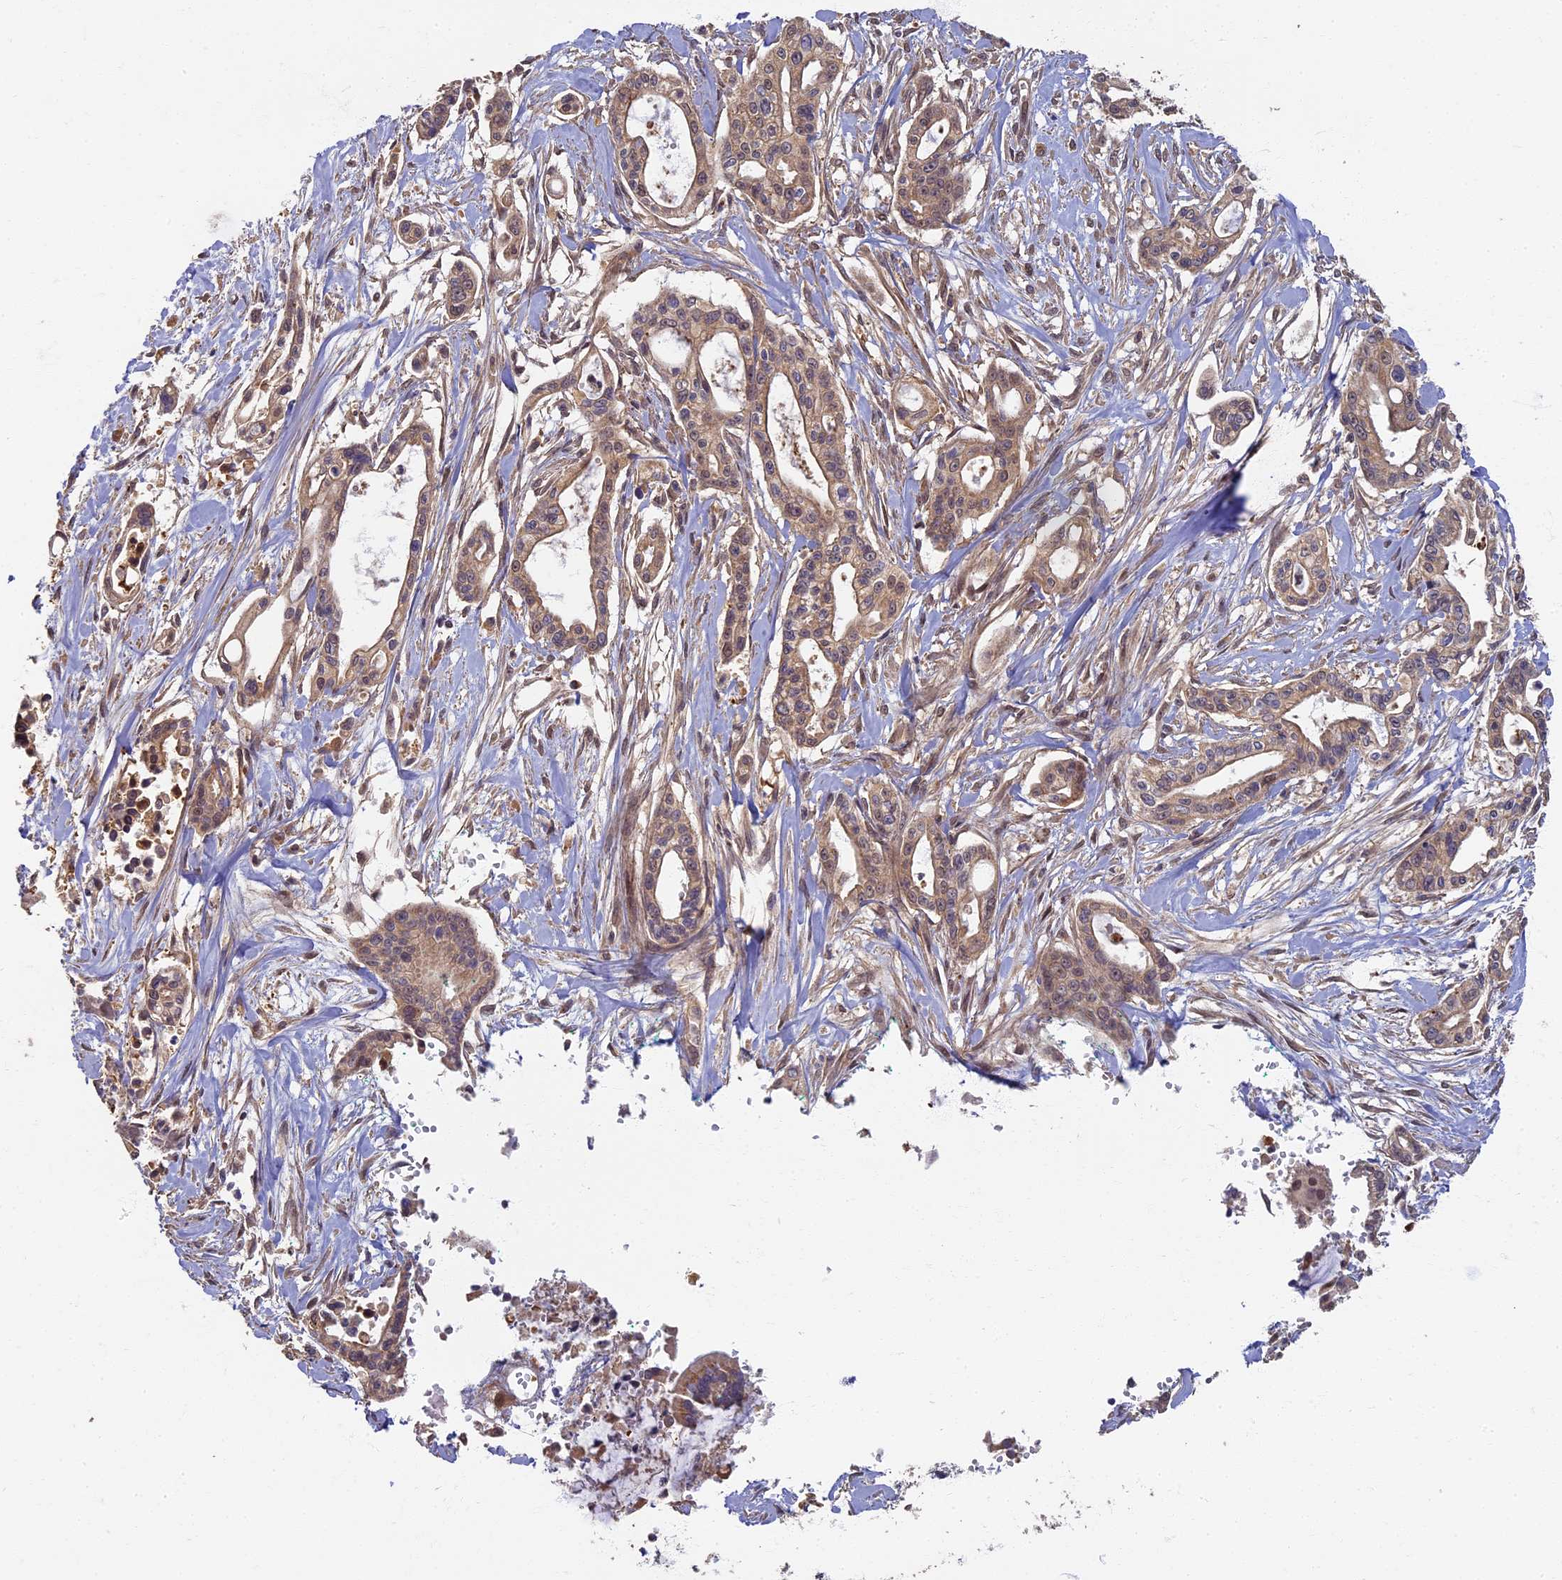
{"staining": {"intensity": "weak", "quantity": ">75%", "location": "cytoplasmic/membranous"}, "tissue": "pancreatic cancer", "cell_type": "Tumor cells", "image_type": "cancer", "snomed": [{"axis": "morphology", "description": "Adenocarcinoma, NOS"}, {"axis": "topography", "description": "Pancreas"}], "caption": "The photomicrograph demonstrates a brown stain indicating the presence of a protein in the cytoplasmic/membranous of tumor cells in pancreatic cancer (adenocarcinoma). The staining is performed using DAB (3,3'-diaminobenzidine) brown chromogen to label protein expression. The nuclei are counter-stained blue using hematoxylin.", "gene": "RSPH3", "patient": {"sex": "male", "age": 68}}